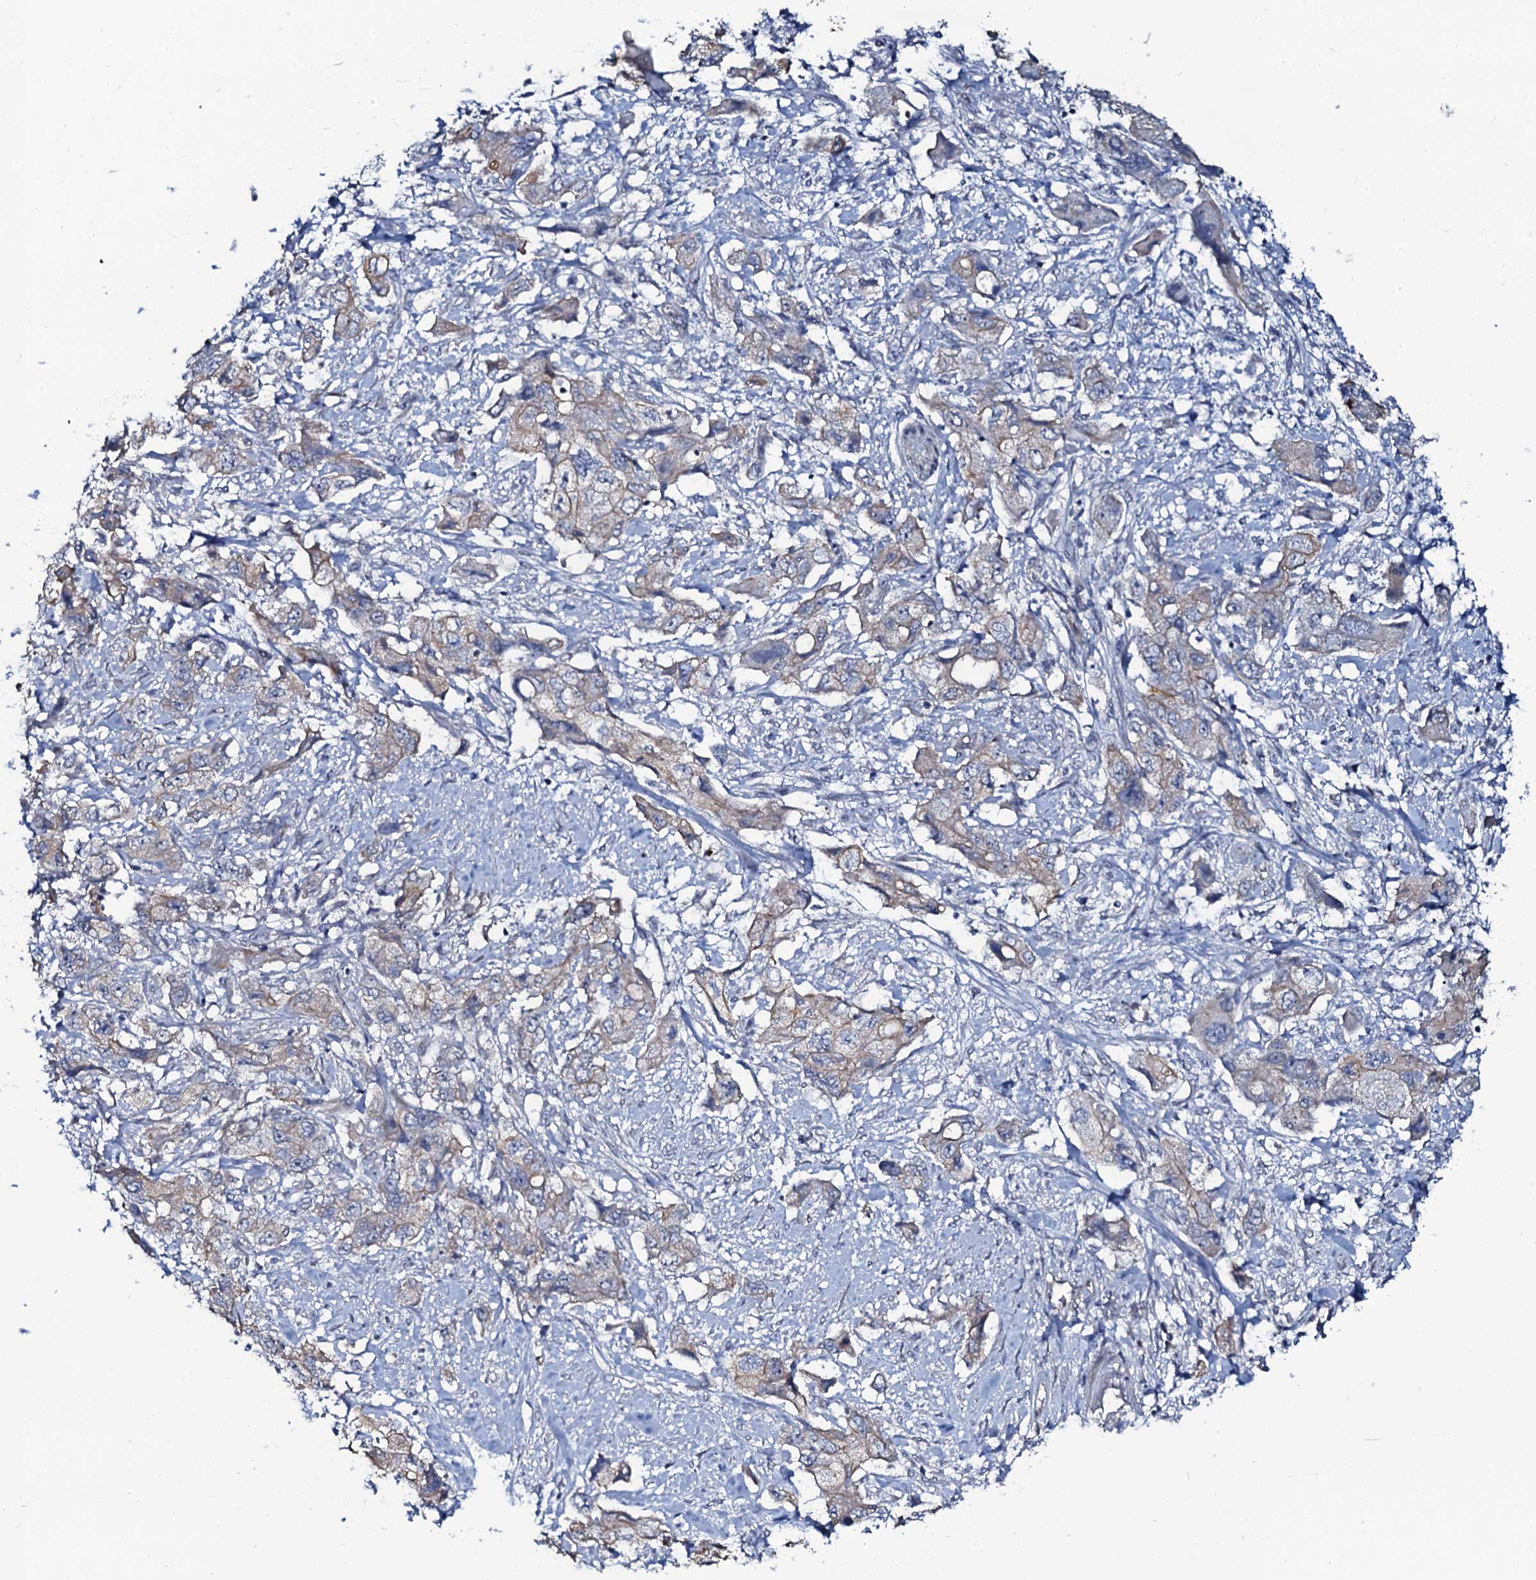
{"staining": {"intensity": "weak", "quantity": "<25%", "location": "cytoplasmic/membranous"}, "tissue": "pancreatic cancer", "cell_type": "Tumor cells", "image_type": "cancer", "snomed": [{"axis": "morphology", "description": "Adenocarcinoma, NOS"}, {"axis": "topography", "description": "Pancreas"}], "caption": "Pancreatic cancer (adenocarcinoma) was stained to show a protein in brown. There is no significant staining in tumor cells.", "gene": "C10orf88", "patient": {"sex": "female", "age": 73}}